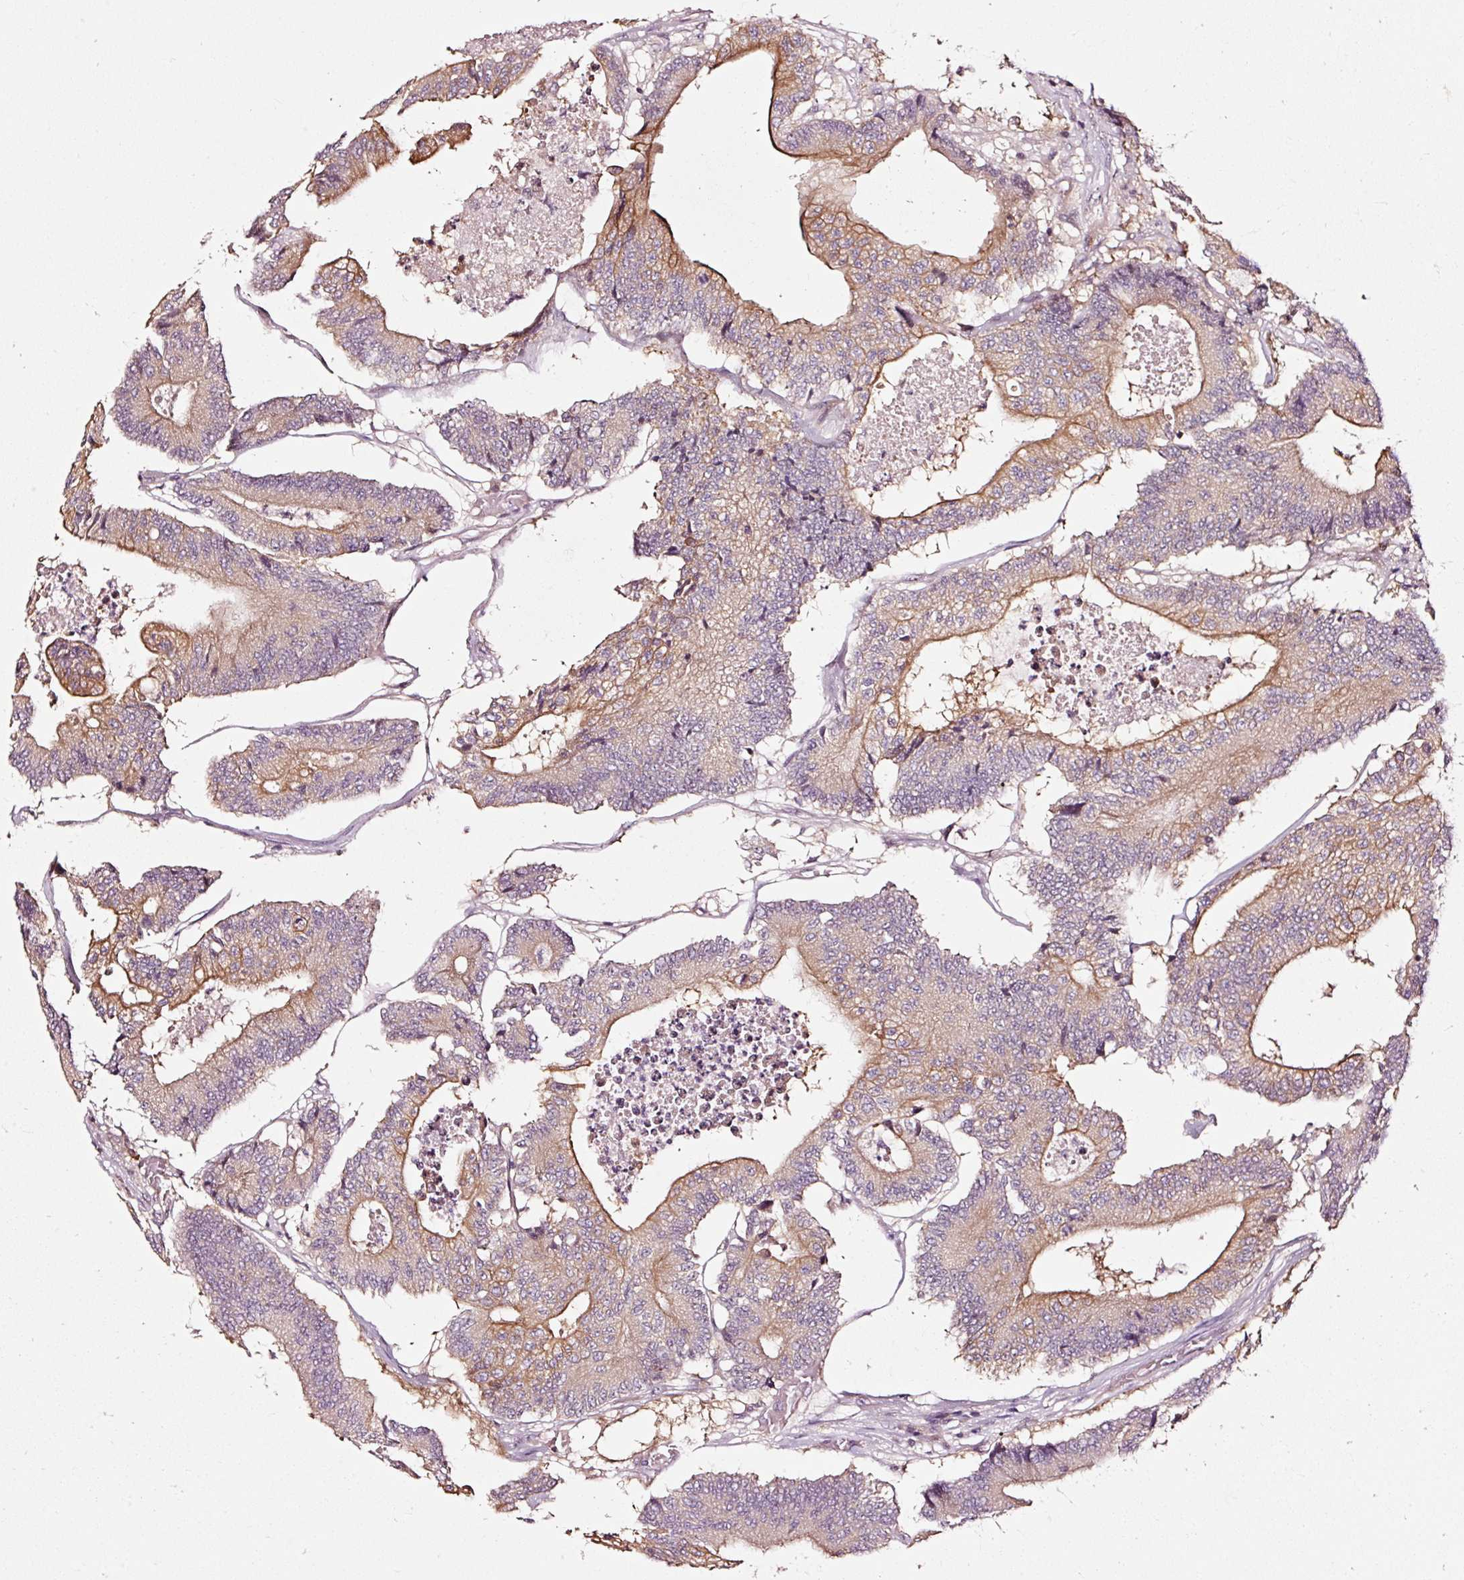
{"staining": {"intensity": "moderate", "quantity": "25%-75%", "location": "cytoplasmic/membranous"}, "tissue": "colorectal cancer", "cell_type": "Tumor cells", "image_type": "cancer", "snomed": [{"axis": "morphology", "description": "Adenocarcinoma, NOS"}, {"axis": "topography", "description": "Colon"}], "caption": "Immunohistochemistry (IHC) (DAB) staining of adenocarcinoma (colorectal) displays moderate cytoplasmic/membranous protein positivity in about 25%-75% of tumor cells. Nuclei are stained in blue.", "gene": "UTP14A", "patient": {"sex": "female", "age": 84}}